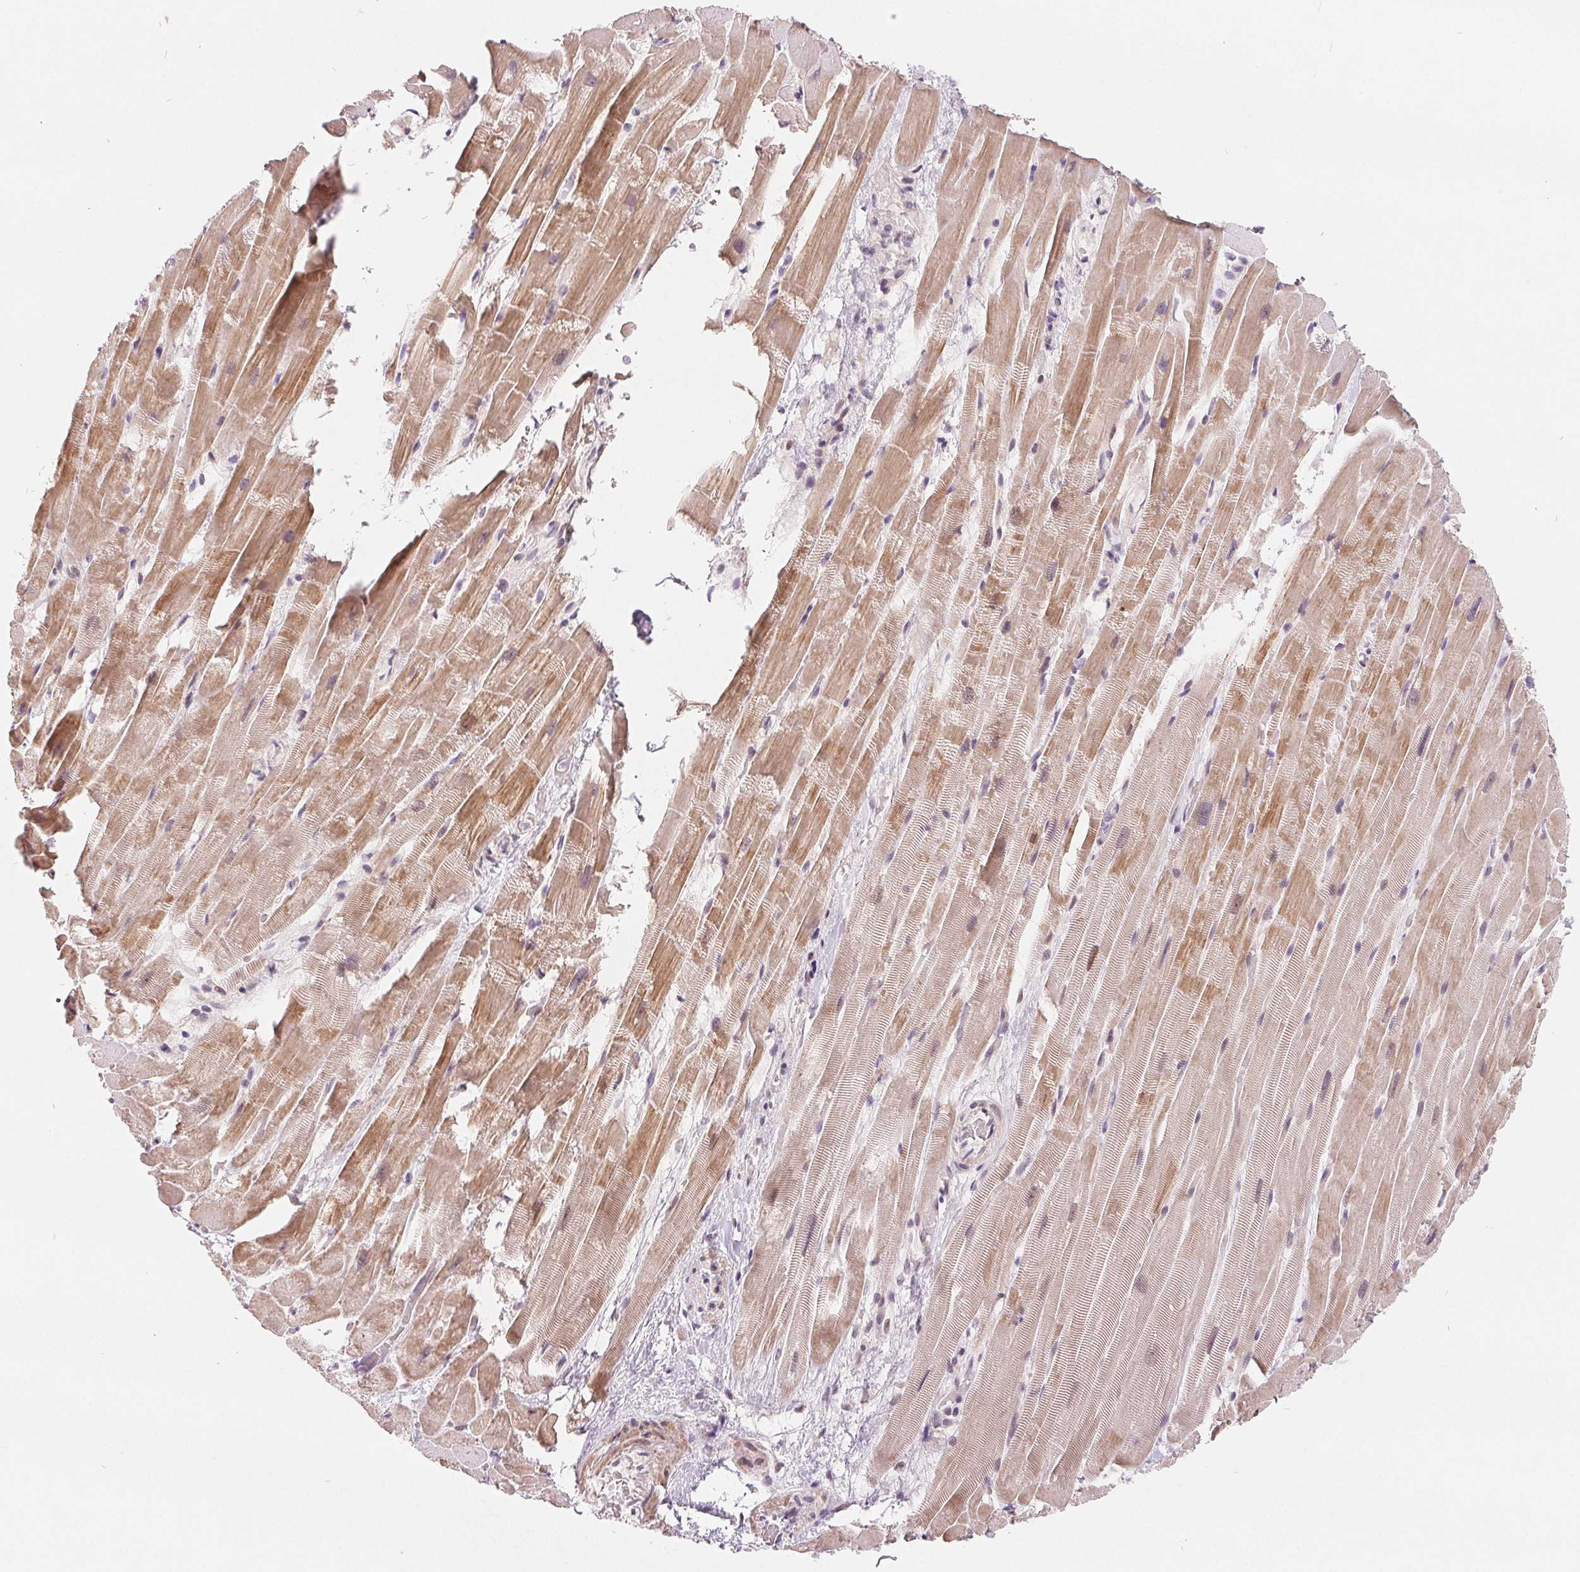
{"staining": {"intensity": "moderate", "quantity": "25%-75%", "location": "cytoplasmic/membranous,nuclear"}, "tissue": "heart muscle", "cell_type": "Cardiomyocytes", "image_type": "normal", "snomed": [{"axis": "morphology", "description": "Normal tissue, NOS"}, {"axis": "topography", "description": "Heart"}], "caption": "High-magnification brightfield microscopy of unremarkable heart muscle stained with DAB (brown) and counterstained with hematoxylin (blue). cardiomyocytes exhibit moderate cytoplasmic/membranous,nuclear positivity is identified in approximately25%-75% of cells. (DAB = brown stain, brightfield microscopy at high magnification).", "gene": "NRG2", "patient": {"sex": "male", "age": 37}}